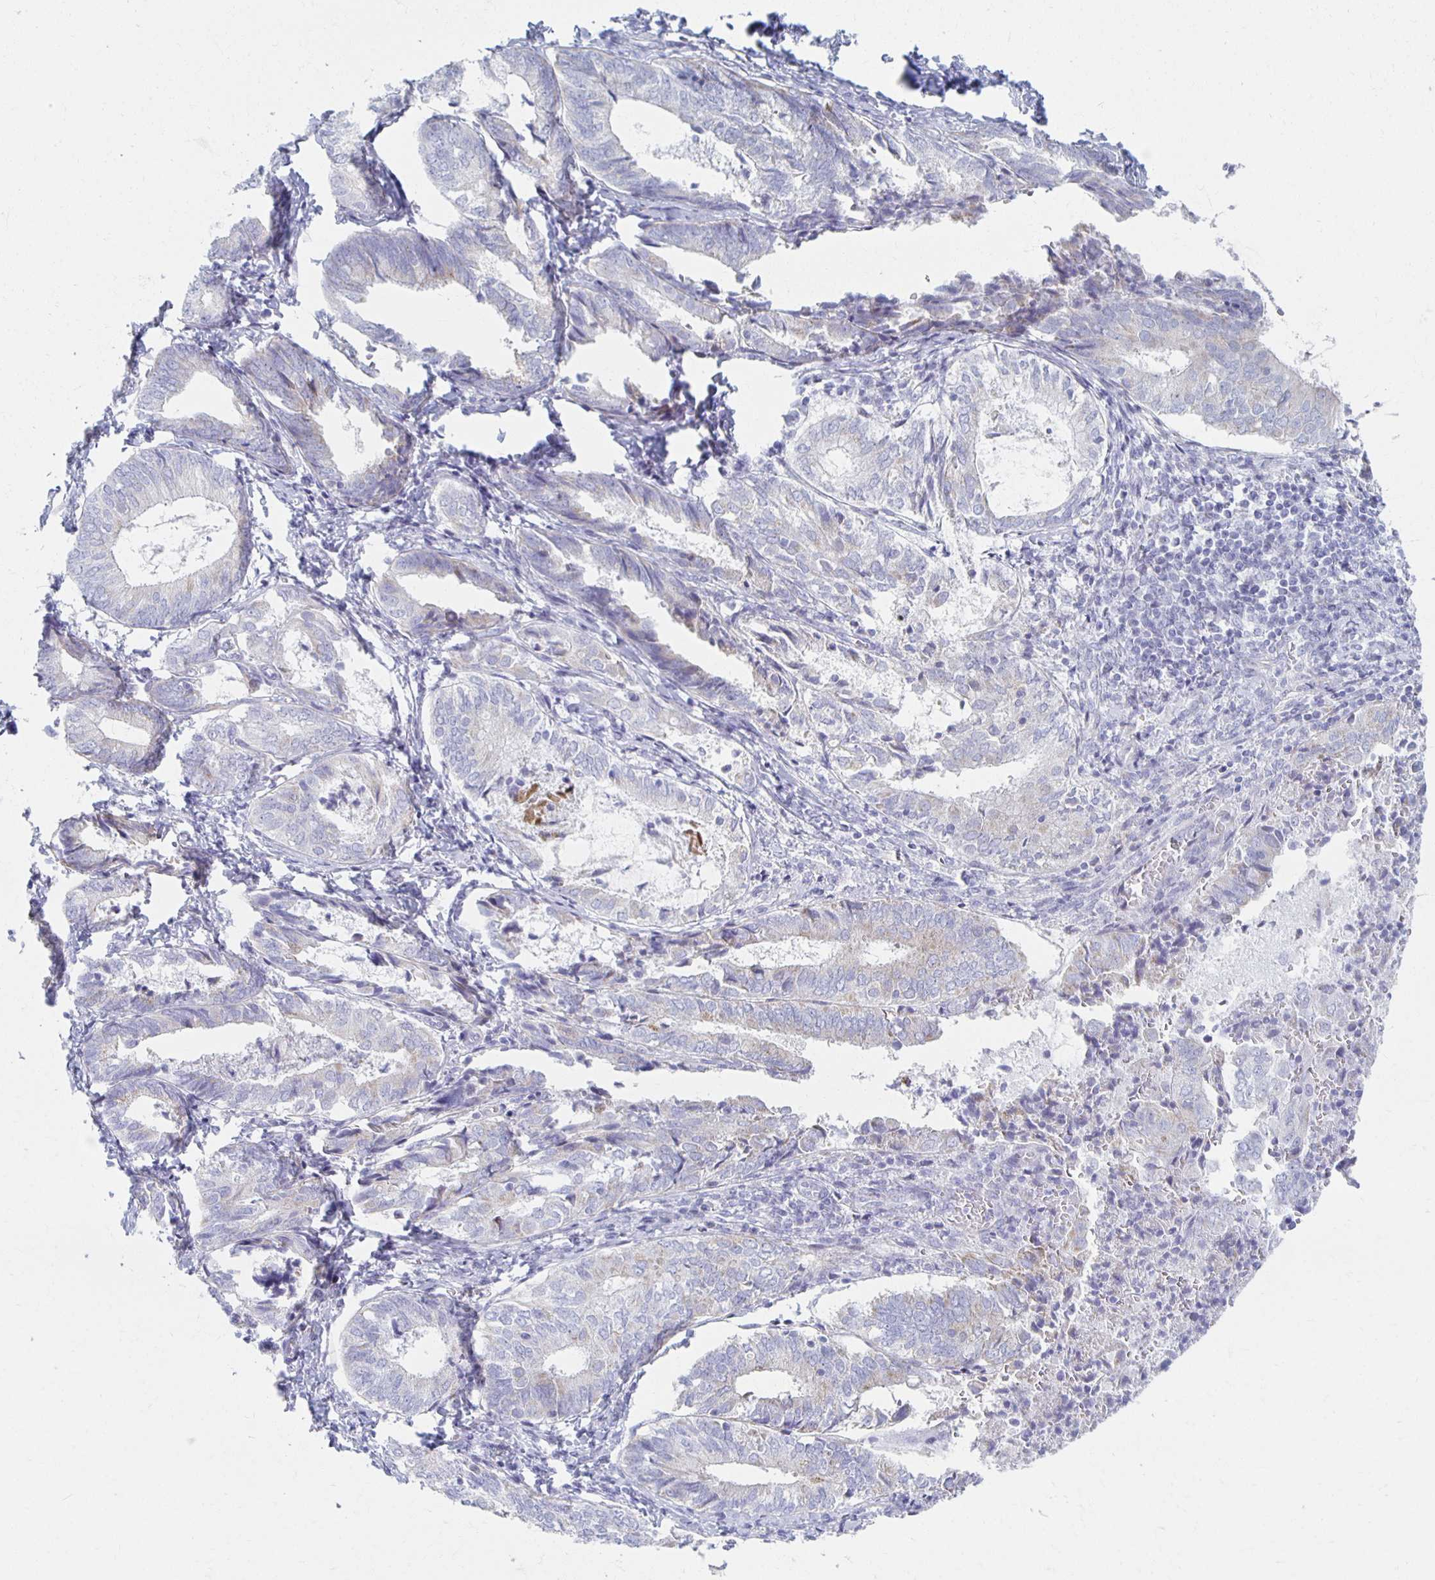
{"staining": {"intensity": "negative", "quantity": "none", "location": "none"}, "tissue": "endometrial cancer", "cell_type": "Tumor cells", "image_type": "cancer", "snomed": [{"axis": "morphology", "description": "Adenocarcinoma, NOS"}, {"axis": "topography", "description": "Endometrium"}], "caption": "An image of human endometrial adenocarcinoma is negative for staining in tumor cells. (Brightfield microscopy of DAB IHC at high magnification).", "gene": "TEX44", "patient": {"sex": "female", "age": 87}}